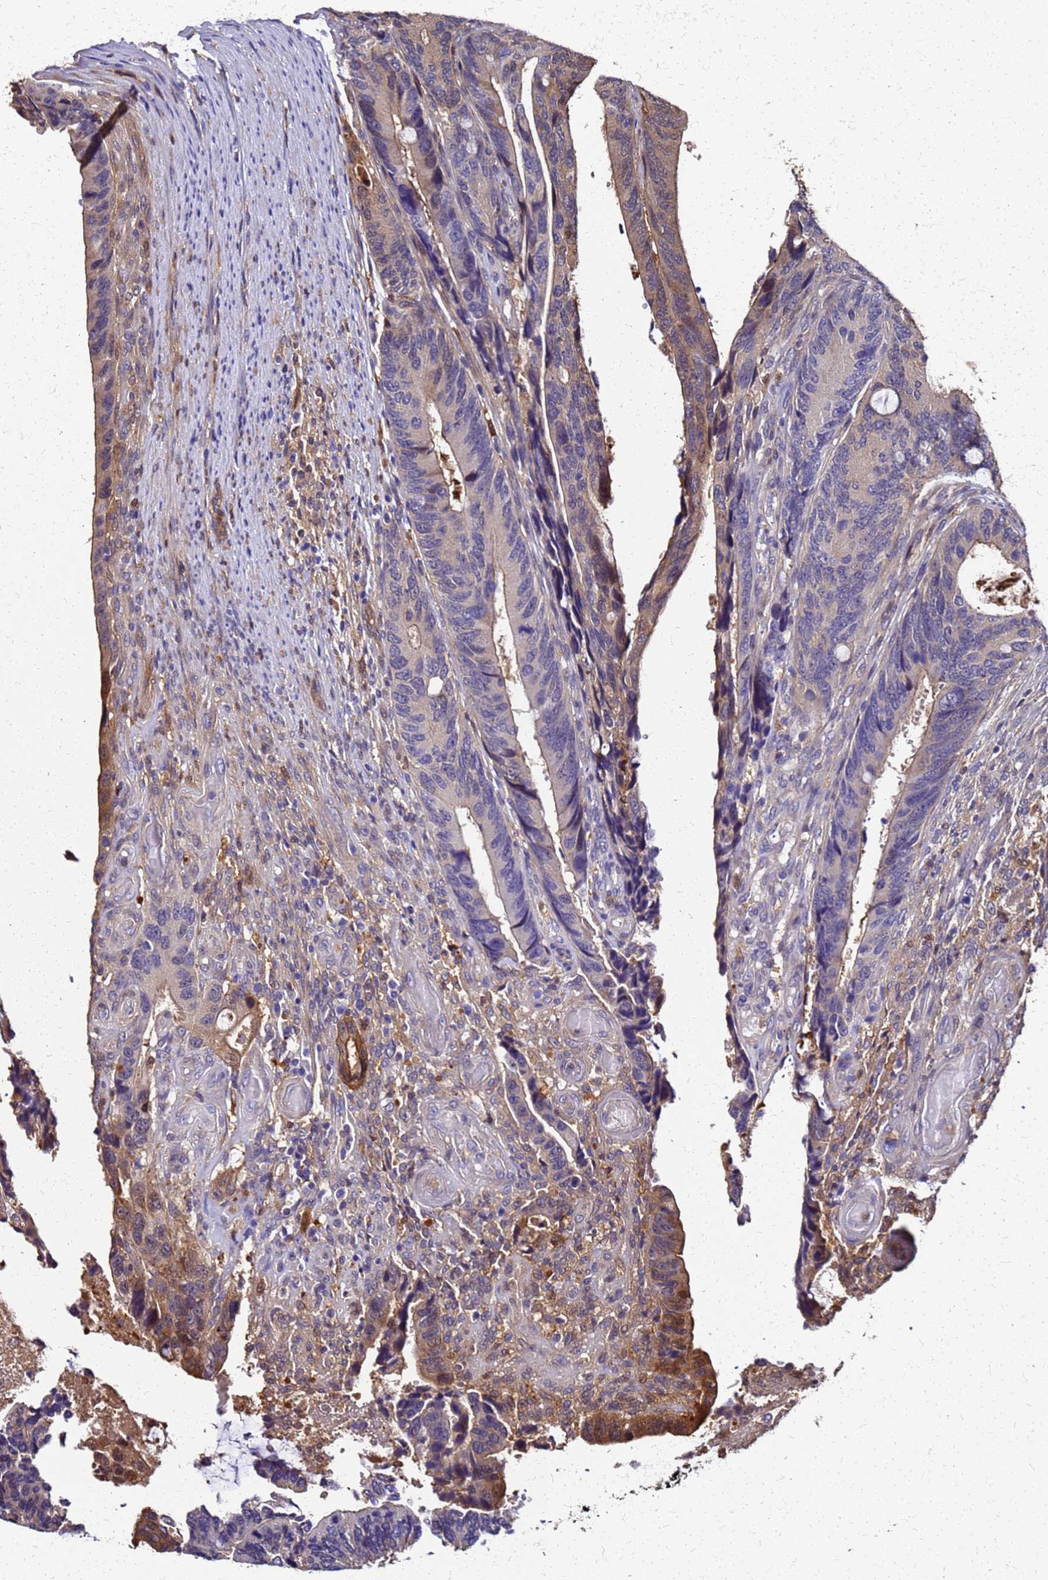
{"staining": {"intensity": "moderate", "quantity": "<25%", "location": "cytoplasmic/membranous,nuclear"}, "tissue": "colorectal cancer", "cell_type": "Tumor cells", "image_type": "cancer", "snomed": [{"axis": "morphology", "description": "Adenocarcinoma, NOS"}, {"axis": "topography", "description": "Colon"}], "caption": "The immunohistochemical stain highlights moderate cytoplasmic/membranous and nuclear positivity in tumor cells of colorectal cancer (adenocarcinoma) tissue.", "gene": "S100A11", "patient": {"sex": "male", "age": 87}}